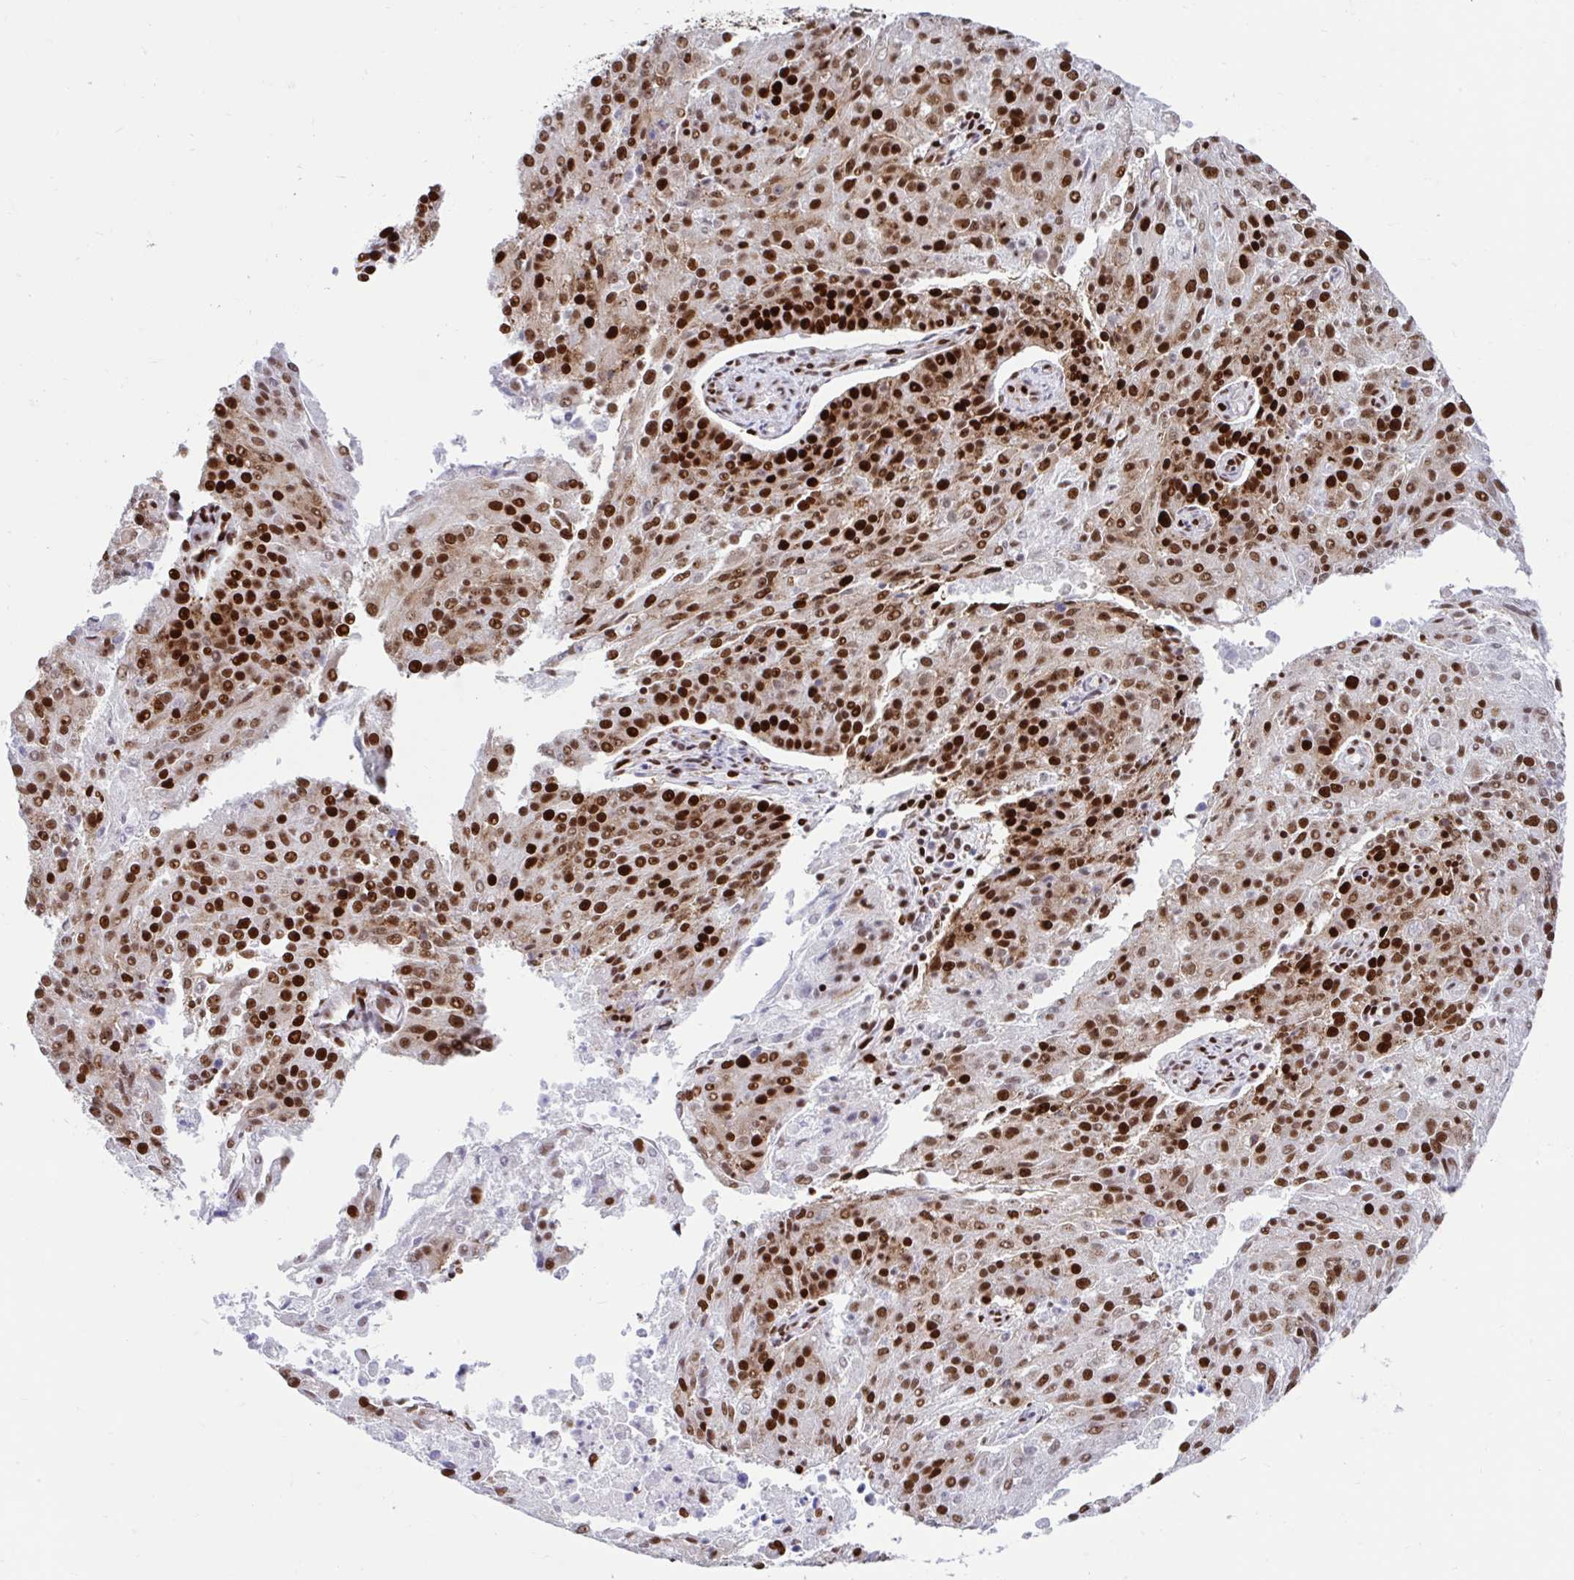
{"staining": {"intensity": "strong", "quantity": ">75%", "location": "nuclear"}, "tissue": "endometrial cancer", "cell_type": "Tumor cells", "image_type": "cancer", "snomed": [{"axis": "morphology", "description": "Adenocarcinoma, NOS"}, {"axis": "topography", "description": "Endometrium"}], "caption": "Tumor cells display high levels of strong nuclear expression in approximately >75% of cells in human endometrial cancer.", "gene": "KHDRBS1", "patient": {"sex": "female", "age": 82}}